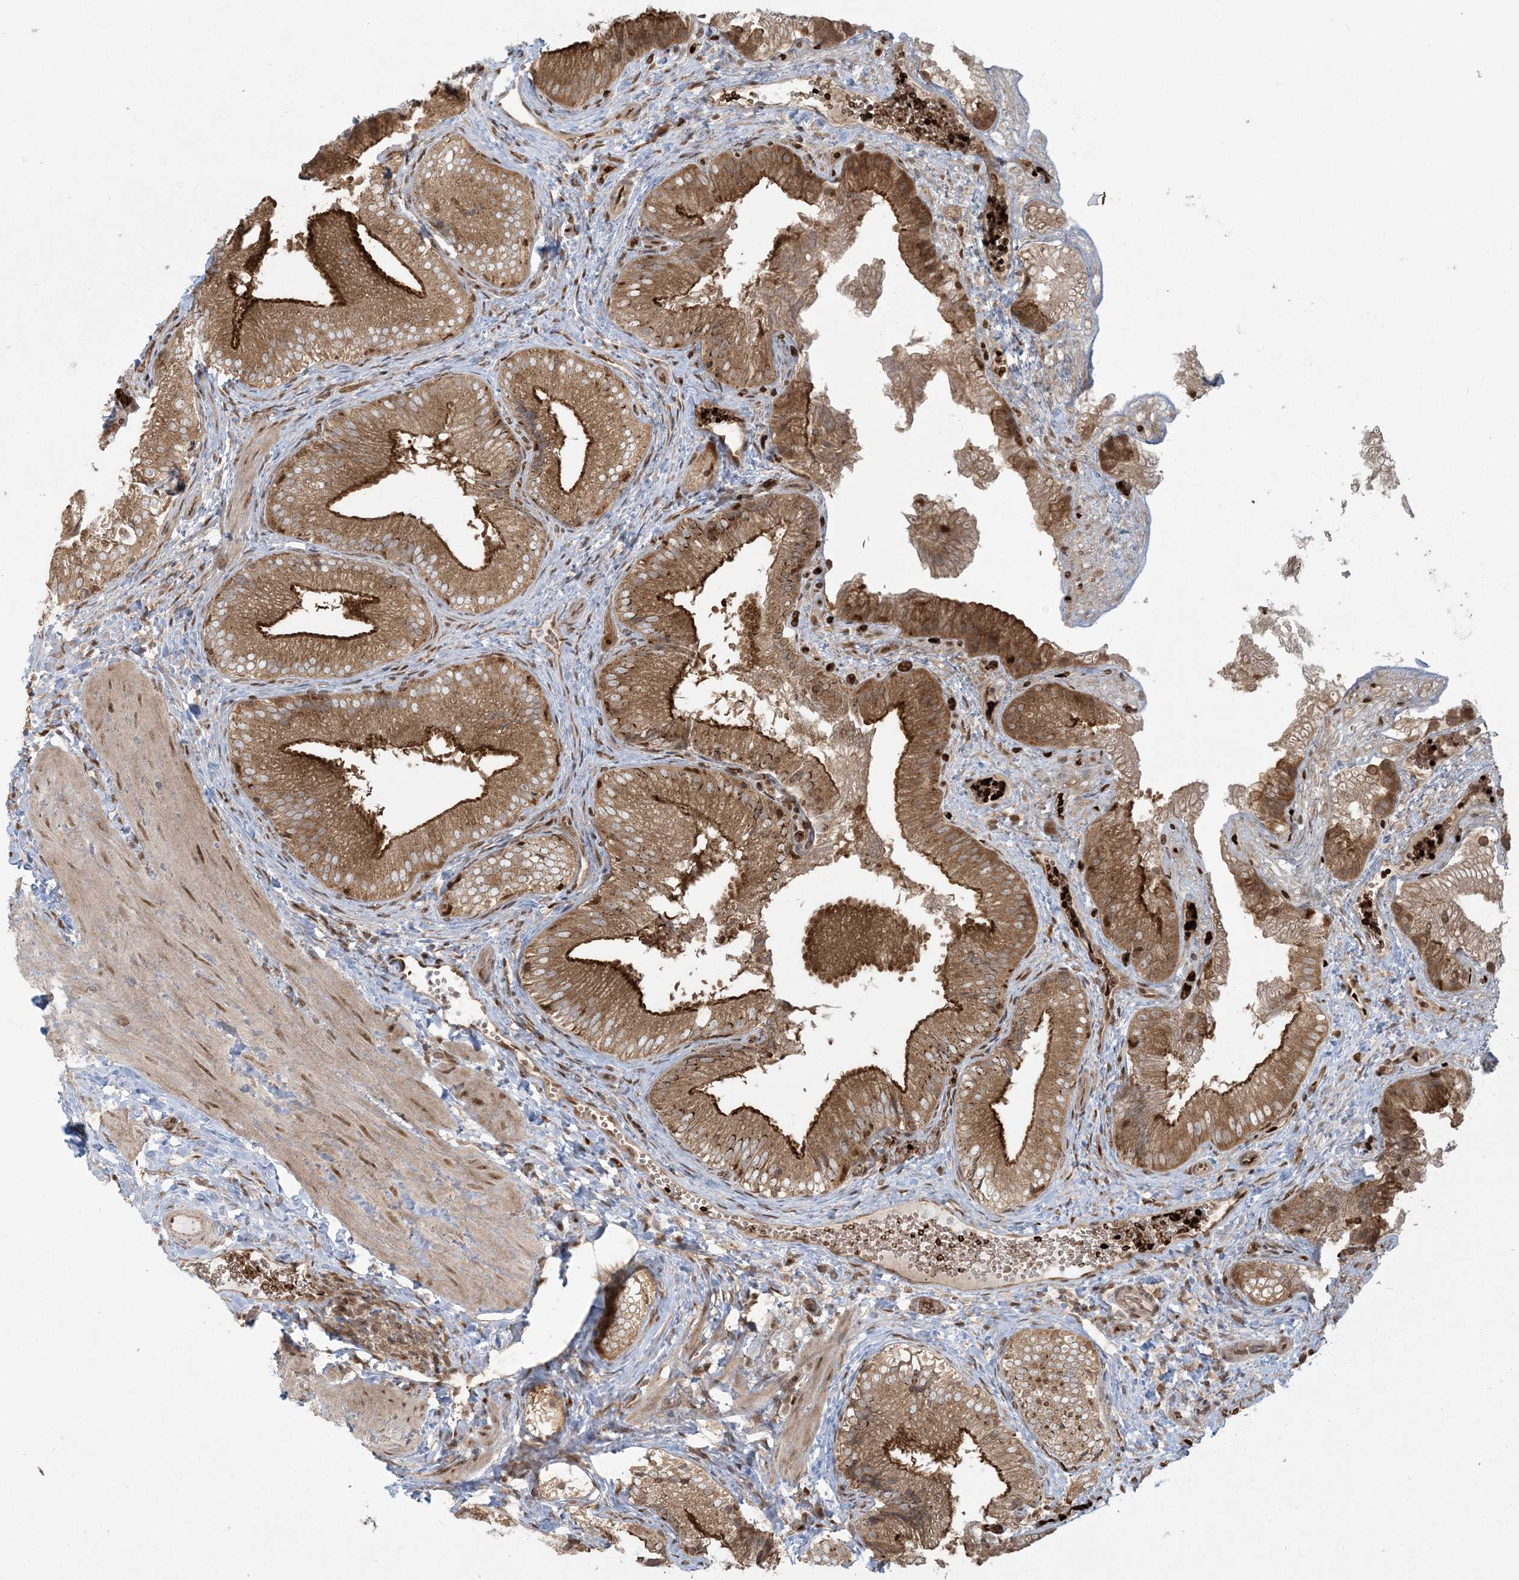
{"staining": {"intensity": "strong", "quantity": ">75%", "location": "cytoplasmic/membranous"}, "tissue": "gallbladder", "cell_type": "Glandular cells", "image_type": "normal", "snomed": [{"axis": "morphology", "description": "Normal tissue, NOS"}, {"axis": "topography", "description": "Gallbladder"}], "caption": "Protein staining demonstrates strong cytoplasmic/membranous positivity in about >75% of glandular cells in normal gallbladder.", "gene": "ABCF3", "patient": {"sex": "female", "age": 30}}